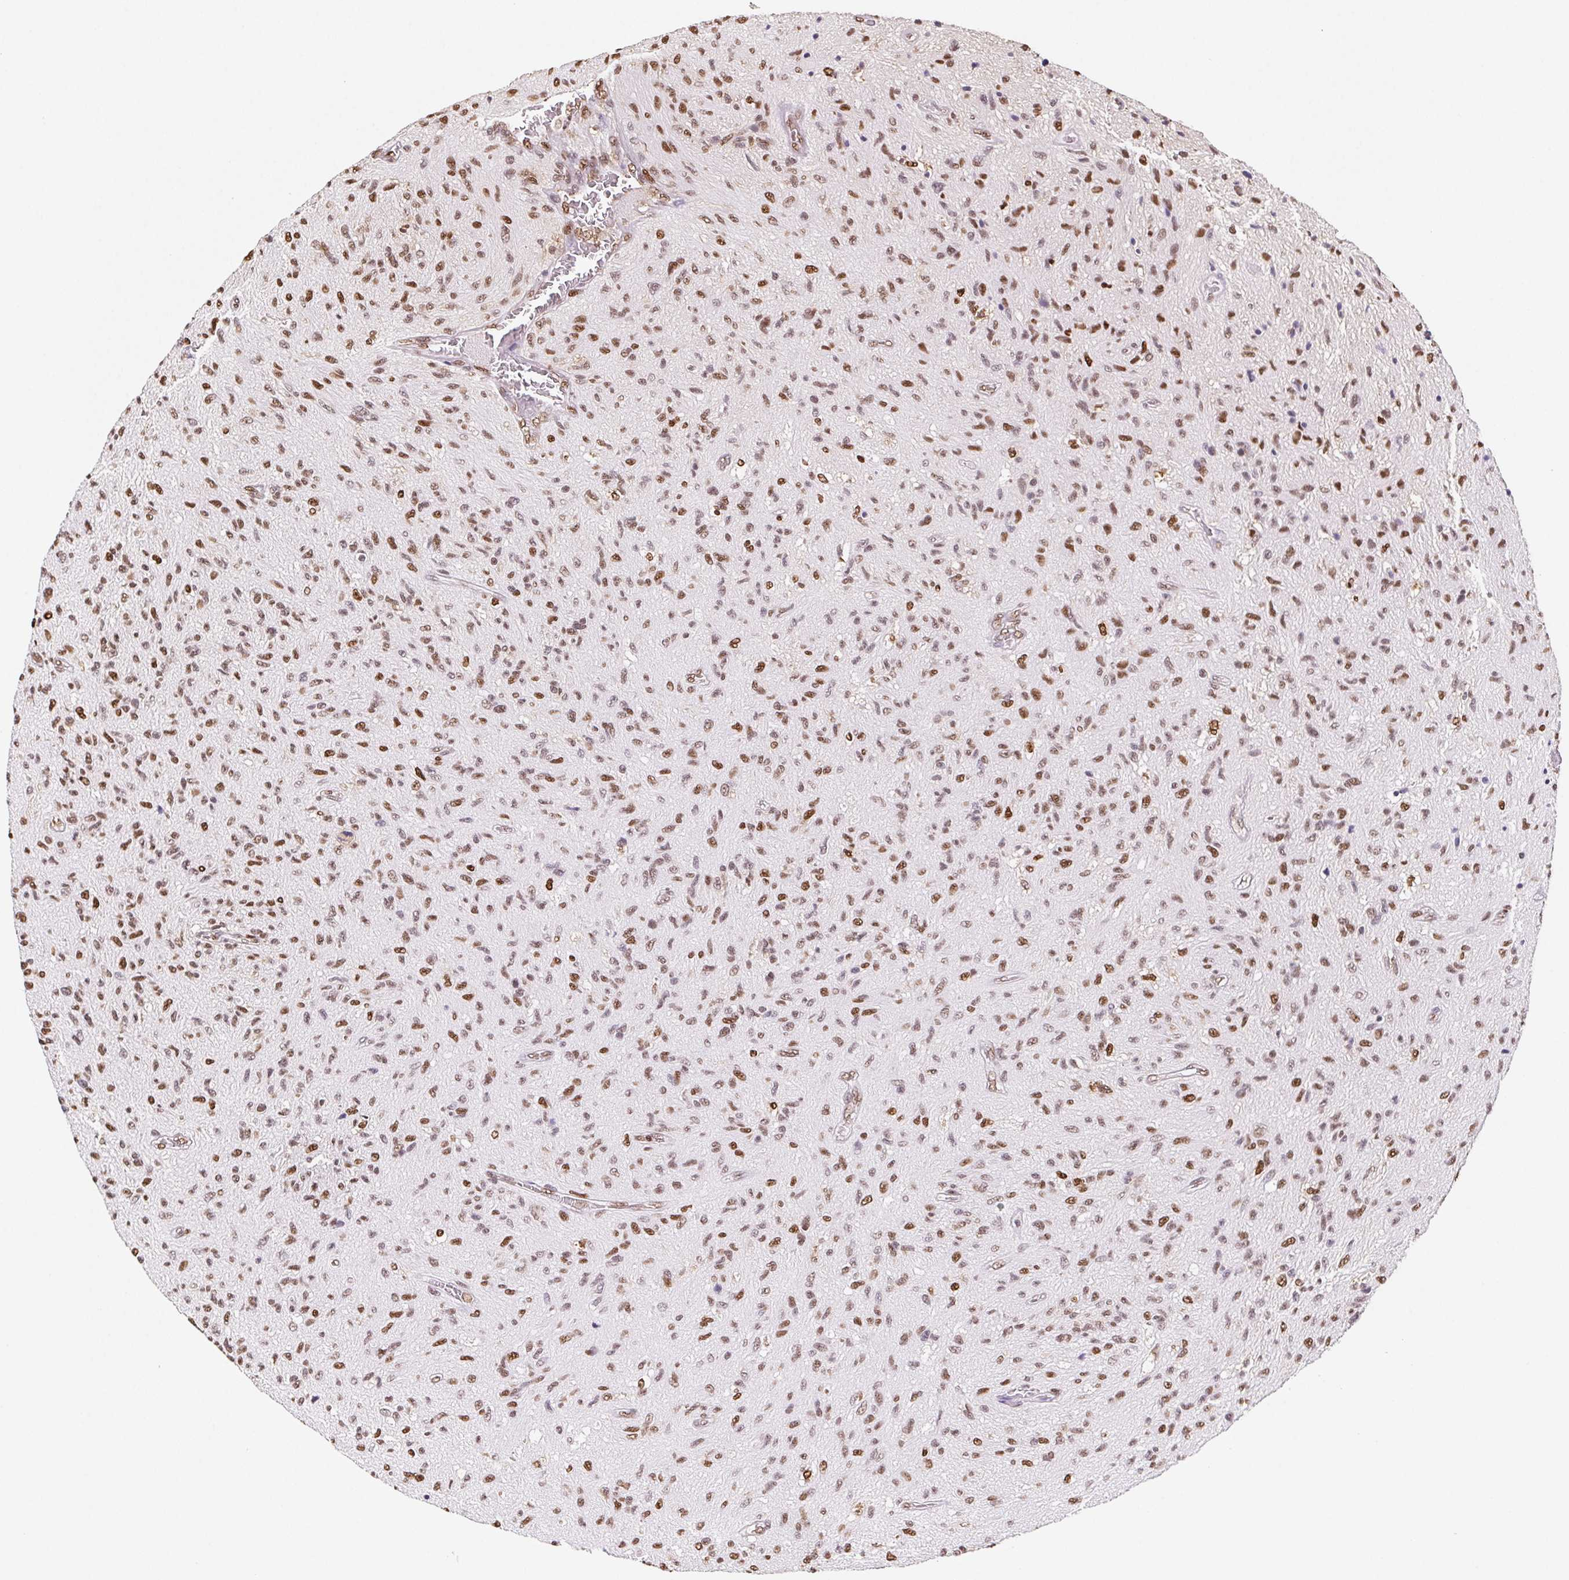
{"staining": {"intensity": "moderate", "quantity": "25%-75%", "location": "nuclear"}, "tissue": "glioma", "cell_type": "Tumor cells", "image_type": "cancer", "snomed": [{"axis": "morphology", "description": "Glioma, malignant, High grade"}, {"axis": "topography", "description": "Brain"}], "caption": "Immunohistochemistry image of neoplastic tissue: glioma stained using immunohistochemistry (IHC) reveals medium levels of moderate protein expression localized specifically in the nuclear of tumor cells, appearing as a nuclear brown color.", "gene": "SET", "patient": {"sex": "male", "age": 54}}